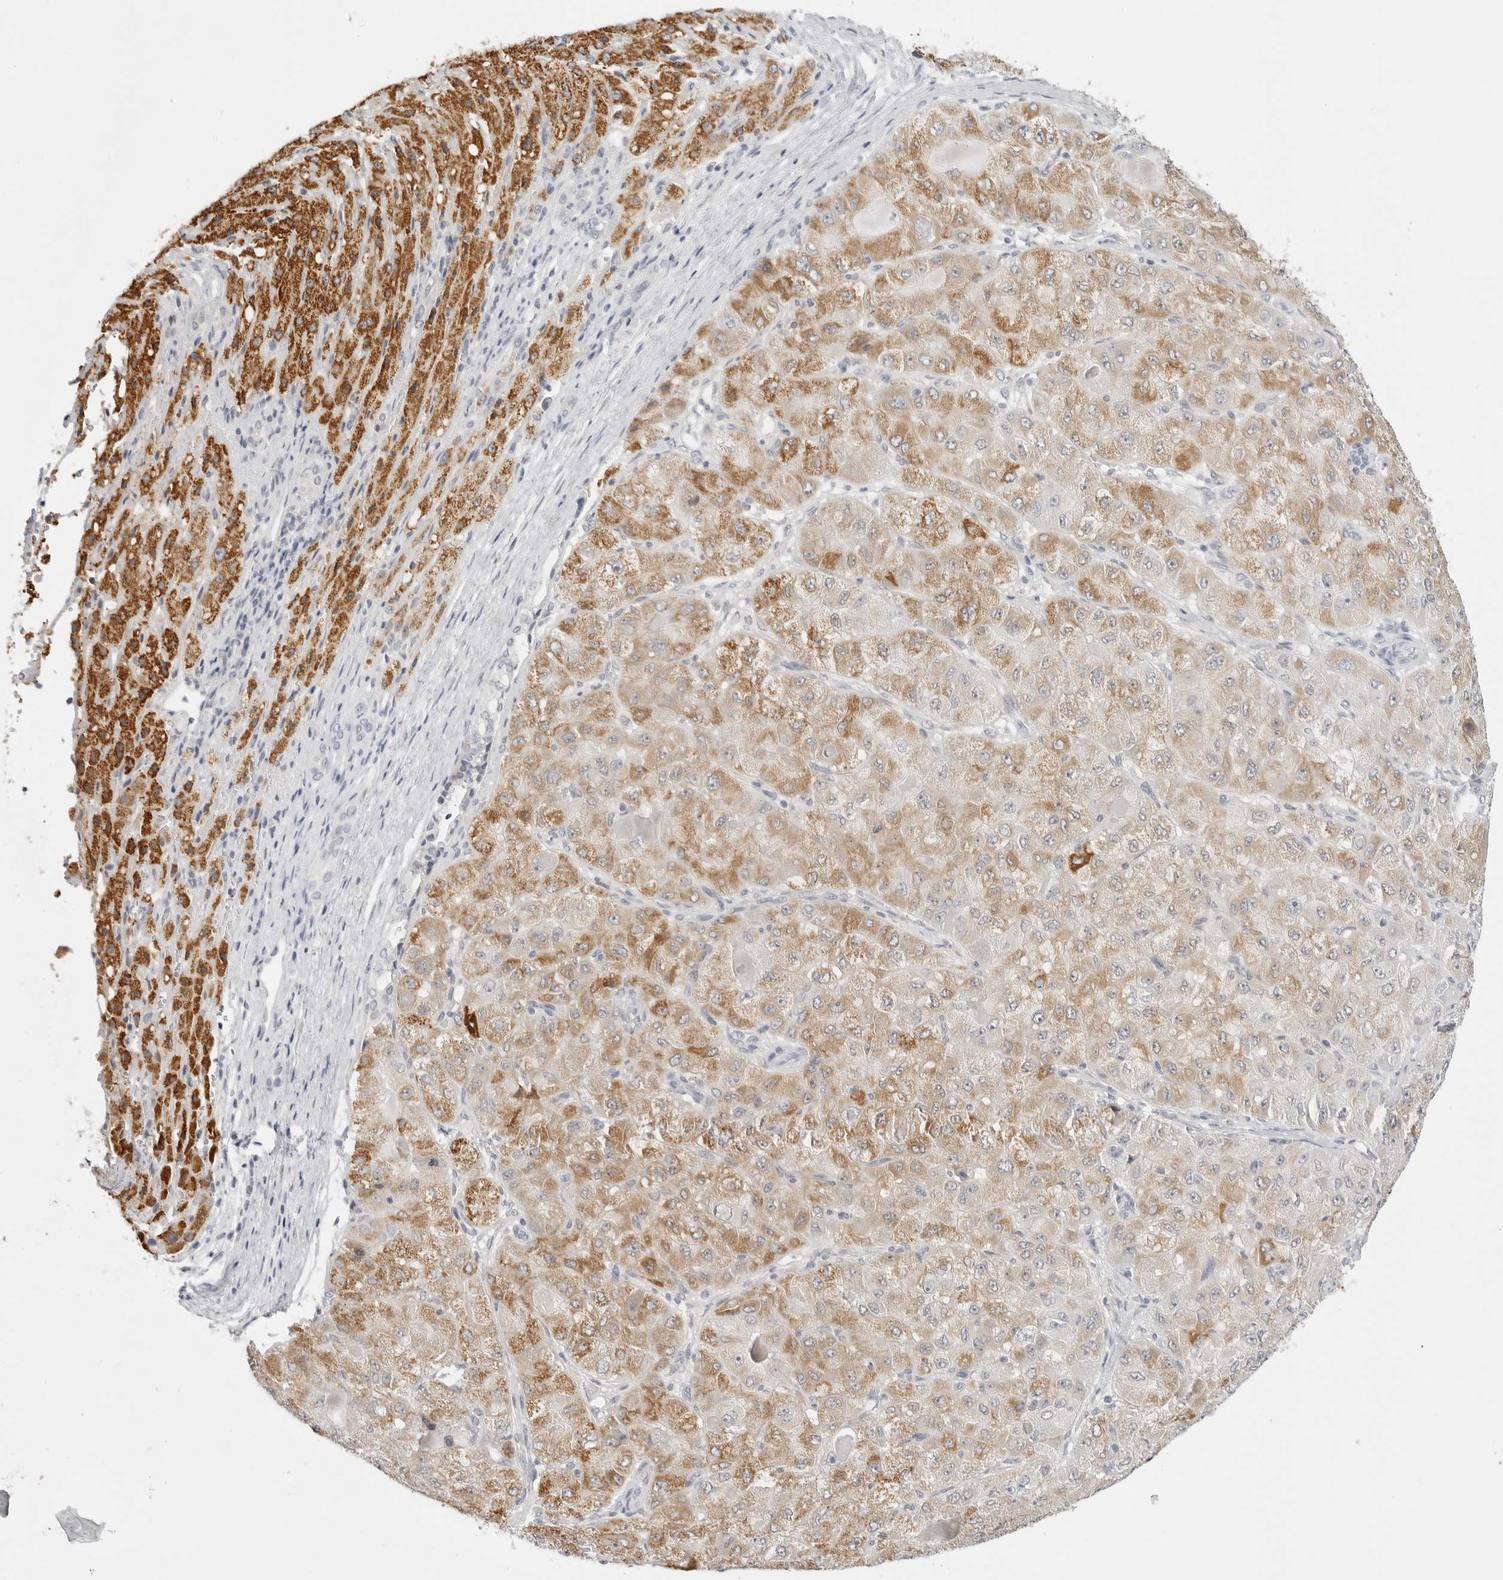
{"staining": {"intensity": "moderate", "quantity": ">75%", "location": "cytoplasmic/membranous"}, "tissue": "liver cancer", "cell_type": "Tumor cells", "image_type": "cancer", "snomed": [{"axis": "morphology", "description": "Carcinoma, Hepatocellular, NOS"}, {"axis": "topography", "description": "Liver"}], "caption": "Immunohistochemistry (DAB) staining of human hepatocellular carcinoma (liver) demonstrates moderate cytoplasmic/membranous protein staining in about >75% of tumor cells.", "gene": "HMGCS2", "patient": {"sex": "male", "age": 80}}